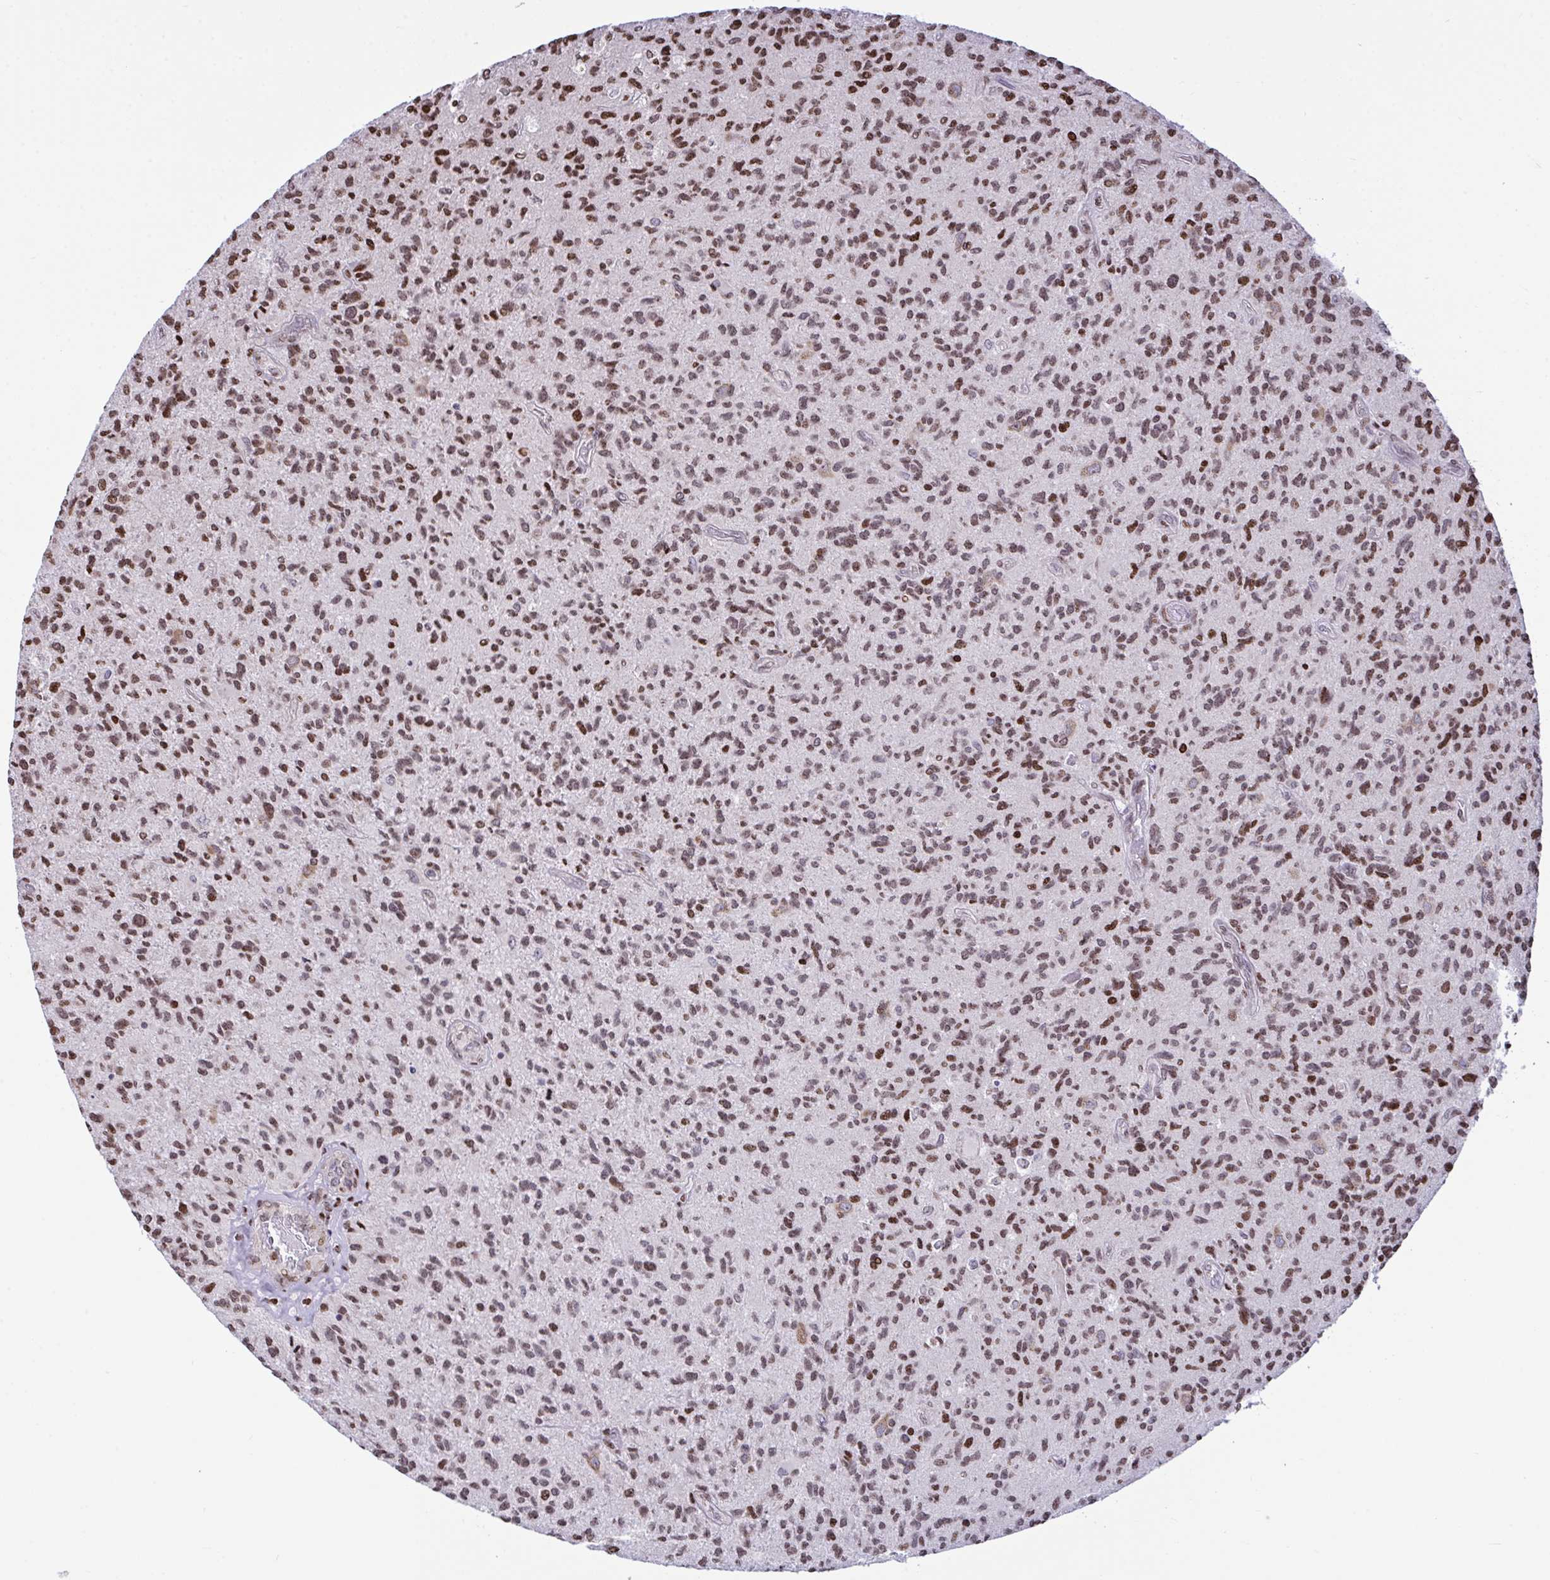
{"staining": {"intensity": "moderate", "quantity": "25%-75%", "location": "nuclear"}, "tissue": "glioma", "cell_type": "Tumor cells", "image_type": "cancer", "snomed": [{"axis": "morphology", "description": "Glioma, malignant, High grade"}, {"axis": "topography", "description": "Brain"}], "caption": "A brown stain shows moderate nuclear expression of a protein in human glioma tumor cells.", "gene": "RAPGEF5", "patient": {"sex": "female", "age": 70}}